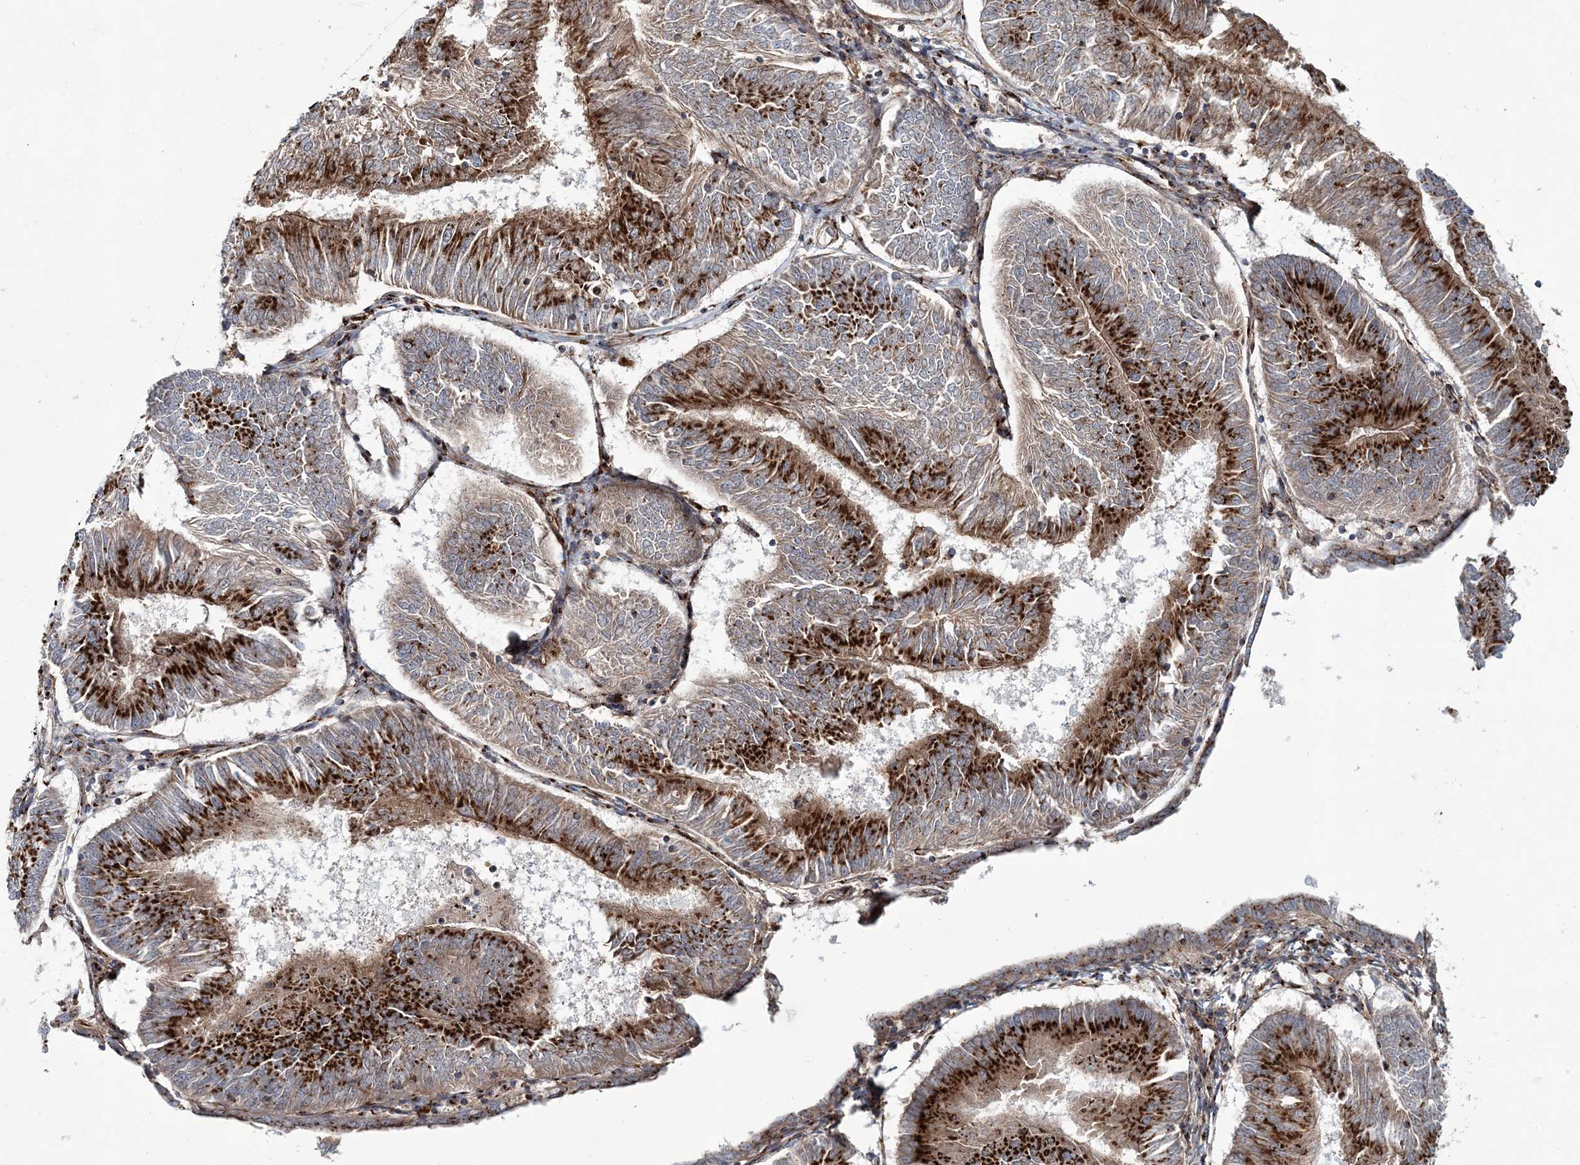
{"staining": {"intensity": "strong", "quantity": ">75%", "location": "cytoplasmic/membranous"}, "tissue": "endometrial cancer", "cell_type": "Tumor cells", "image_type": "cancer", "snomed": [{"axis": "morphology", "description": "Adenocarcinoma, NOS"}, {"axis": "topography", "description": "Endometrium"}], "caption": "This is a histology image of immunohistochemistry (IHC) staining of adenocarcinoma (endometrial), which shows strong staining in the cytoplasmic/membranous of tumor cells.", "gene": "MAN1A2", "patient": {"sex": "female", "age": 58}}